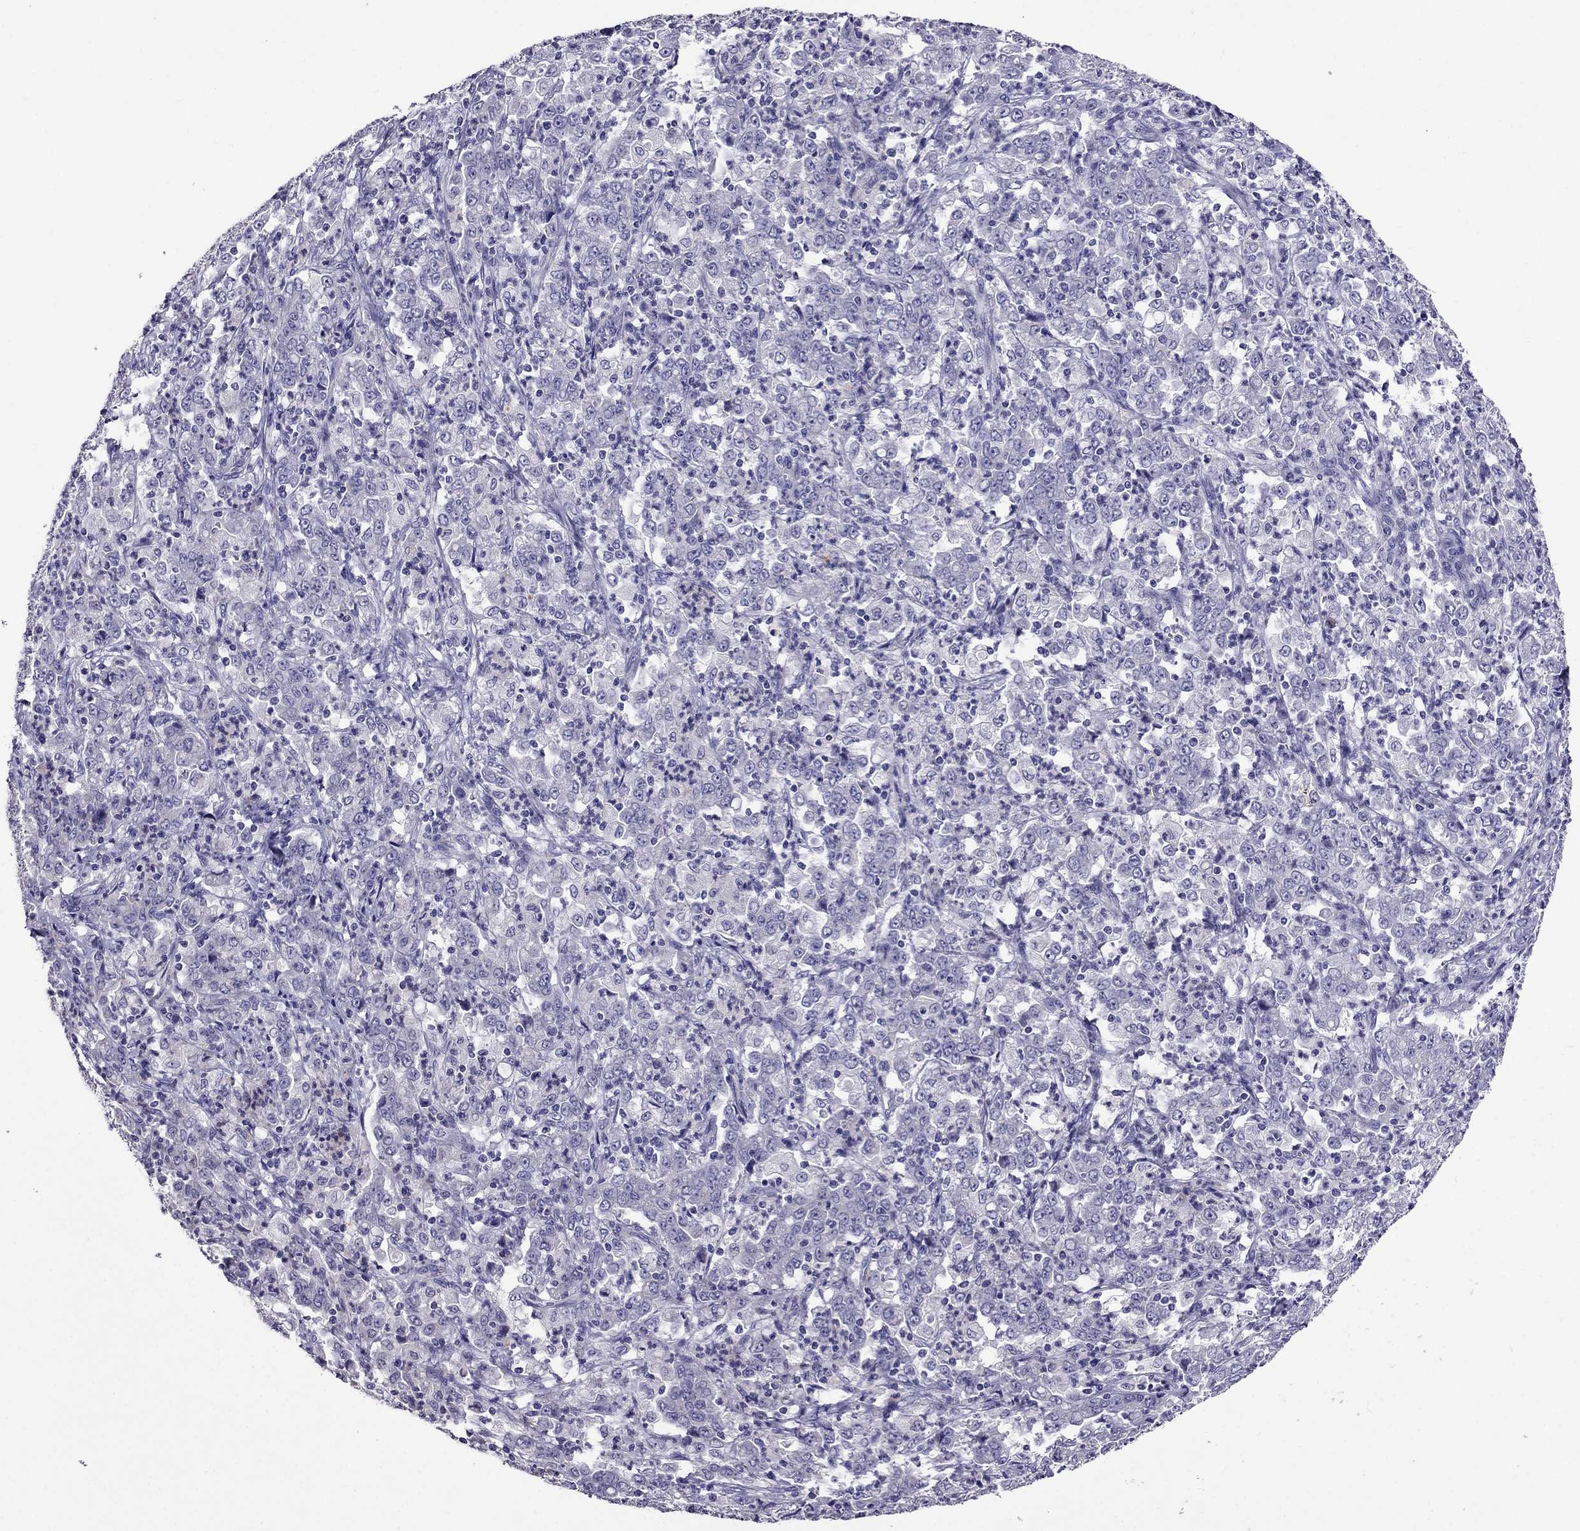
{"staining": {"intensity": "negative", "quantity": "none", "location": "none"}, "tissue": "stomach cancer", "cell_type": "Tumor cells", "image_type": "cancer", "snomed": [{"axis": "morphology", "description": "Adenocarcinoma, NOS"}, {"axis": "topography", "description": "Stomach, lower"}], "caption": "The photomicrograph displays no staining of tumor cells in stomach cancer (adenocarcinoma). Nuclei are stained in blue.", "gene": "OXCT2", "patient": {"sex": "female", "age": 71}}